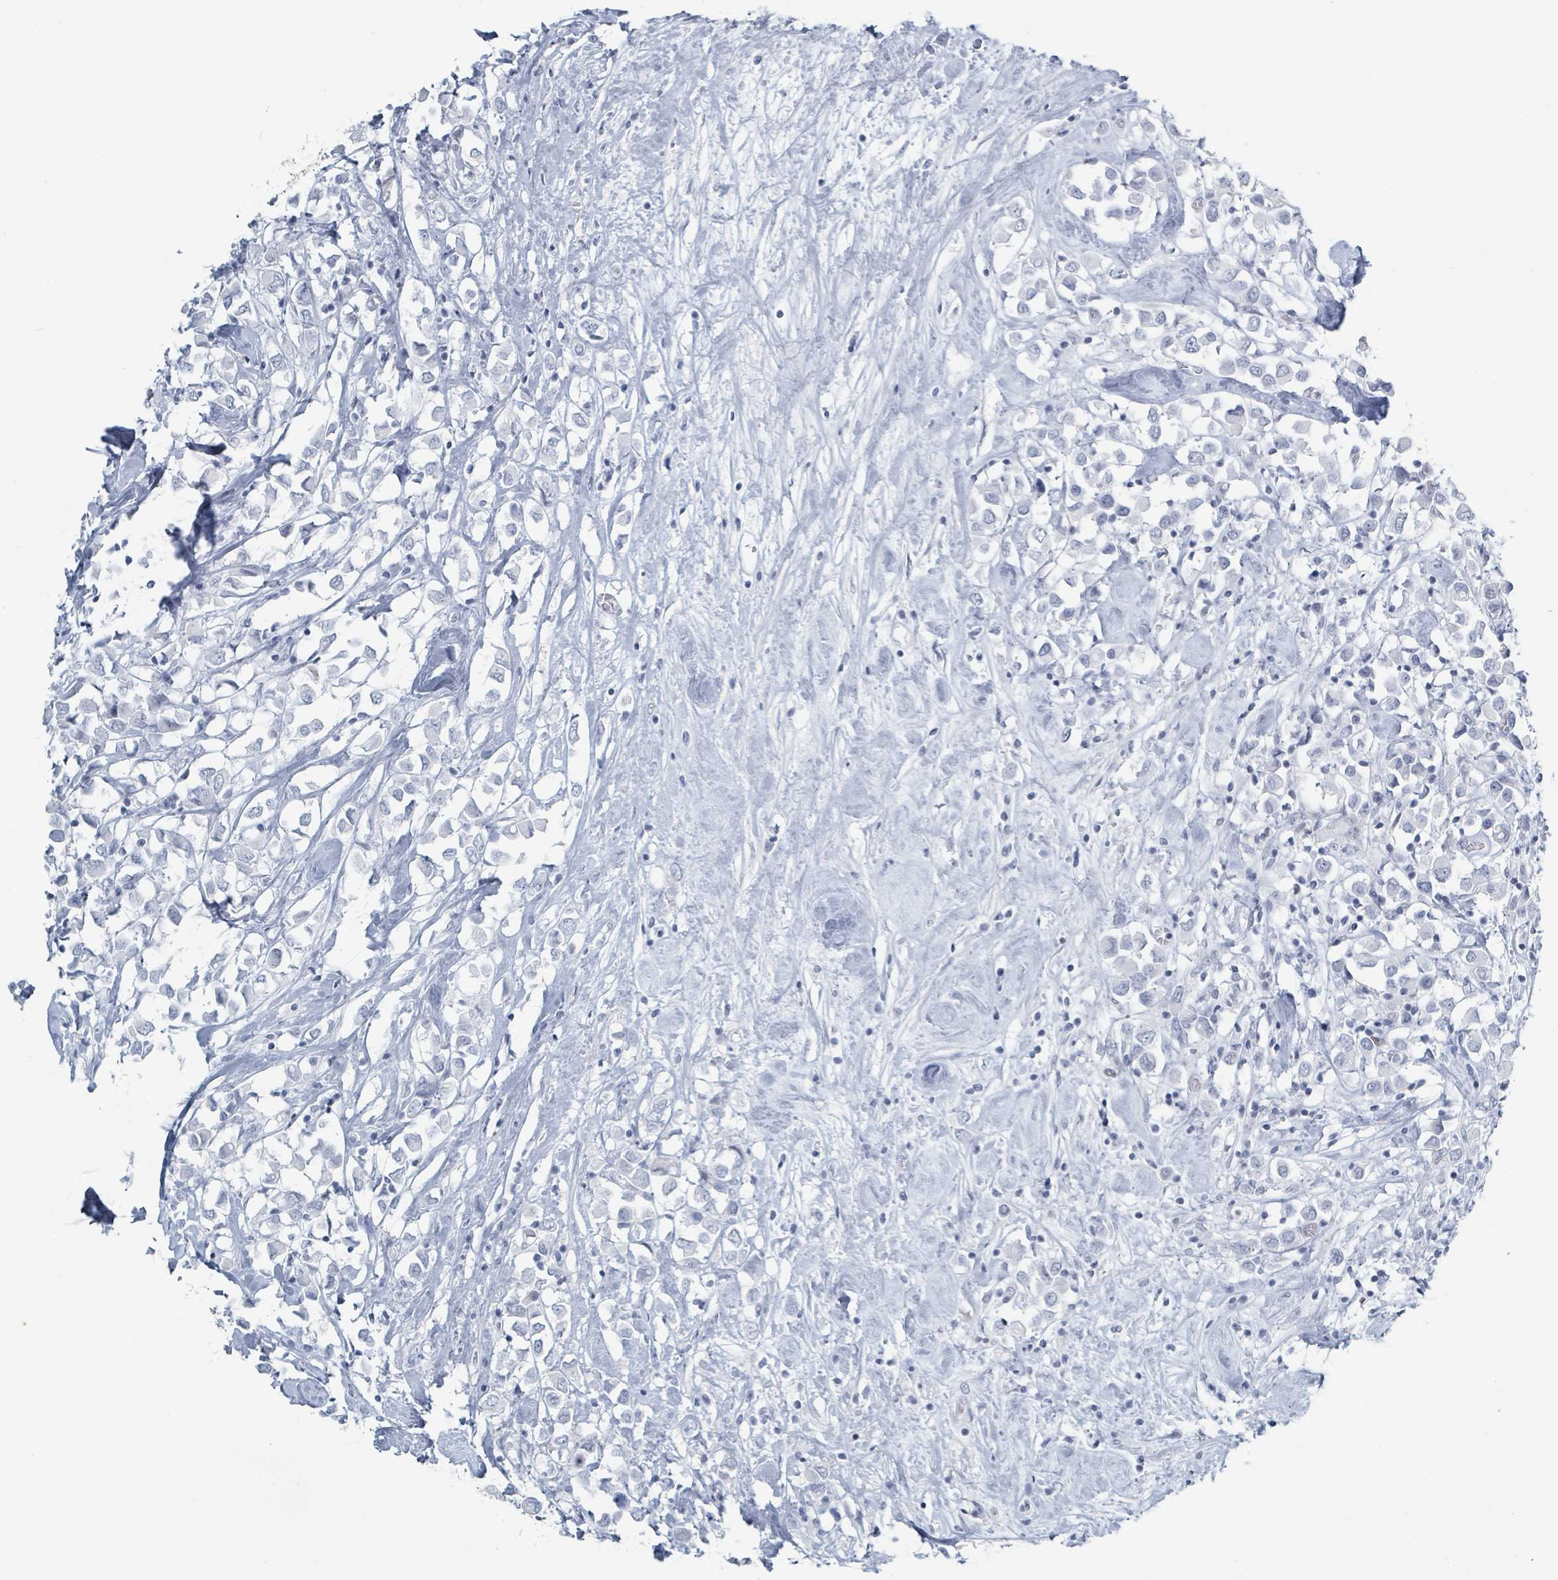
{"staining": {"intensity": "negative", "quantity": "none", "location": "none"}, "tissue": "breast cancer", "cell_type": "Tumor cells", "image_type": "cancer", "snomed": [{"axis": "morphology", "description": "Duct carcinoma"}, {"axis": "topography", "description": "Breast"}], "caption": "Immunohistochemical staining of infiltrating ductal carcinoma (breast) exhibits no significant positivity in tumor cells.", "gene": "GPR15LG", "patient": {"sex": "female", "age": 61}}